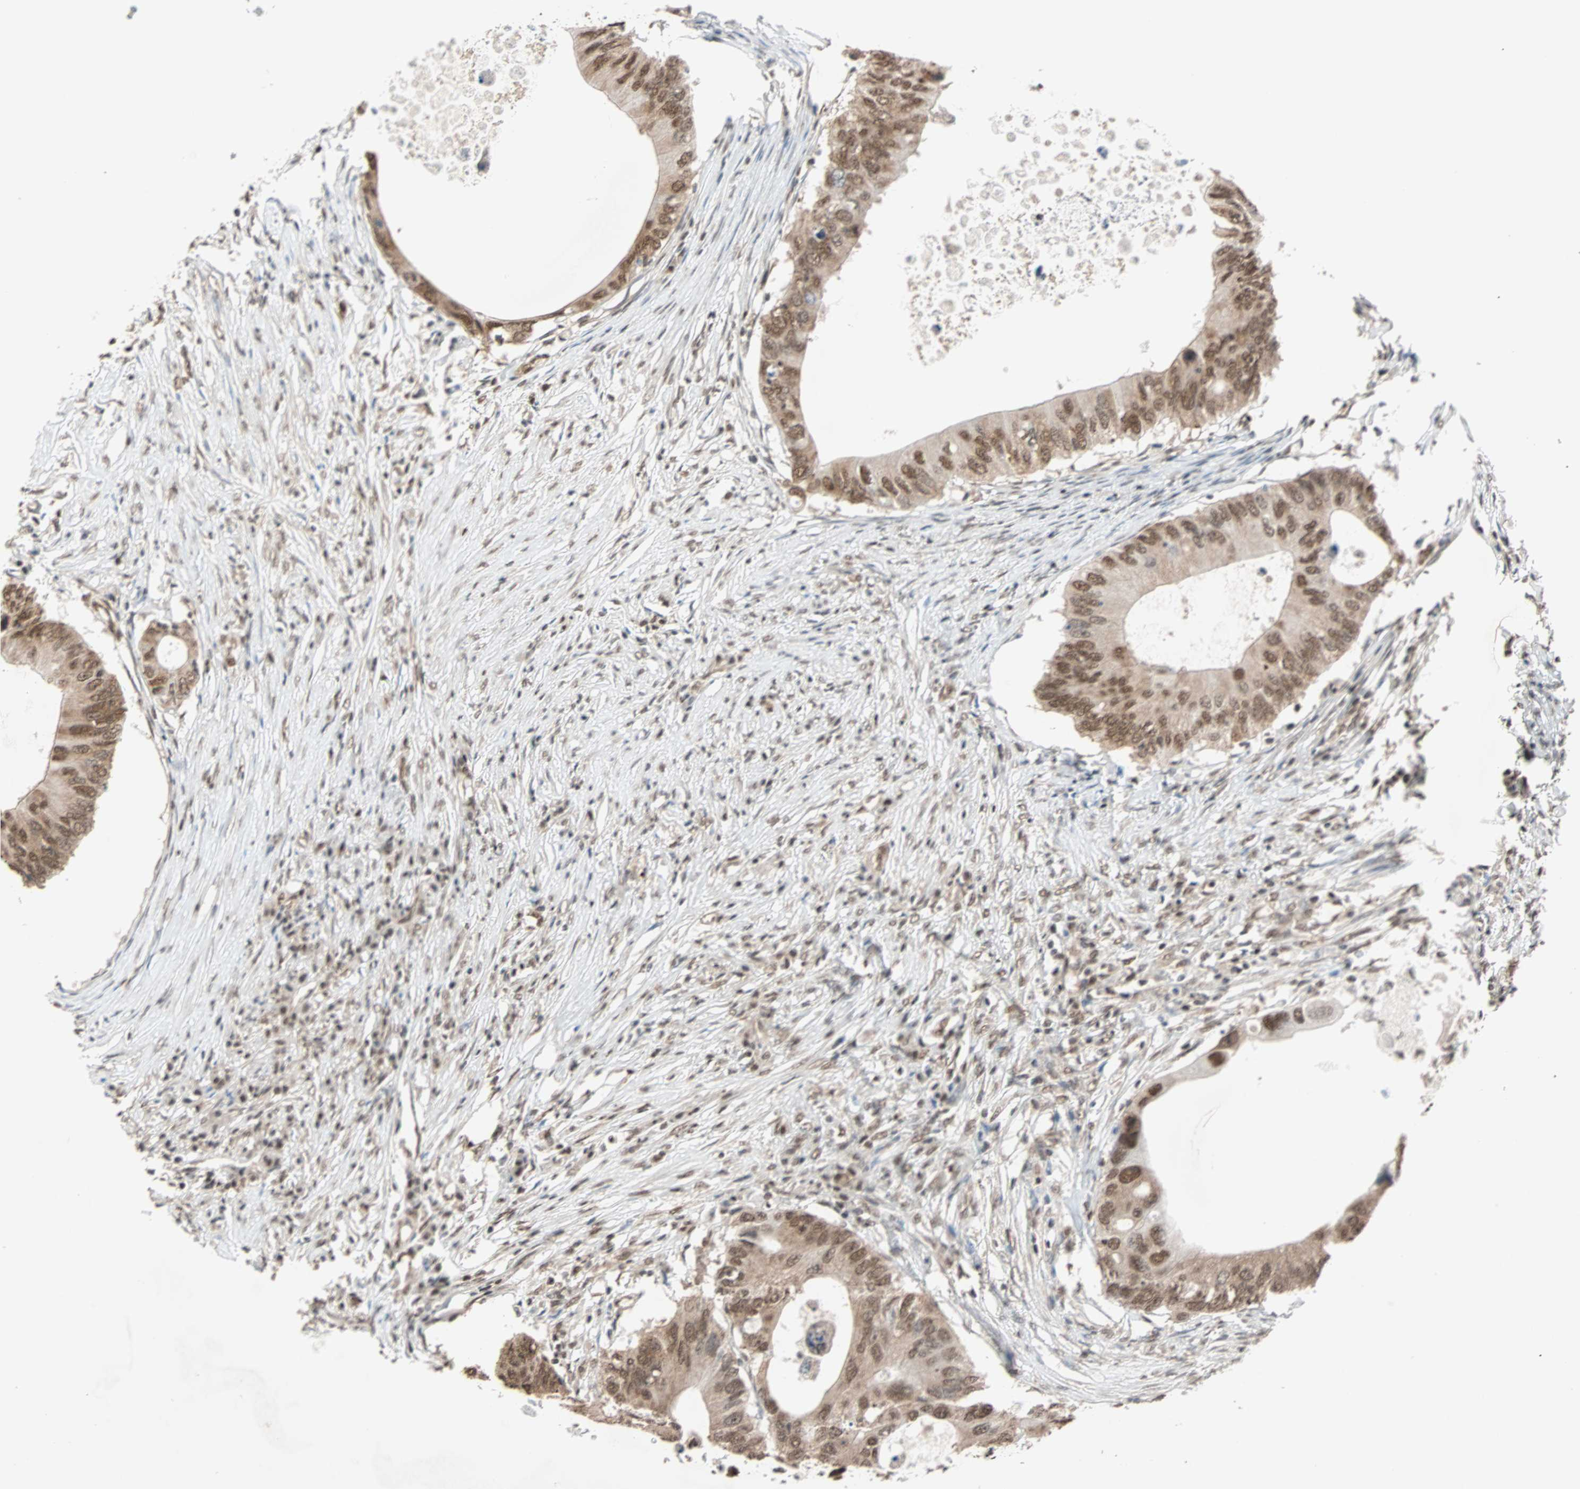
{"staining": {"intensity": "moderate", "quantity": ">75%", "location": "nuclear"}, "tissue": "colorectal cancer", "cell_type": "Tumor cells", "image_type": "cancer", "snomed": [{"axis": "morphology", "description": "Adenocarcinoma, NOS"}, {"axis": "topography", "description": "Colon"}], "caption": "IHC (DAB) staining of human colorectal cancer (adenocarcinoma) demonstrates moderate nuclear protein expression in about >75% of tumor cells. The staining is performed using DAB brown chromogen to label protein expression. The nuclei are counter-stained blue using hematoxylin.", "gene": "DAZAP1", "patient": {"sex": "male", "age": 71}}